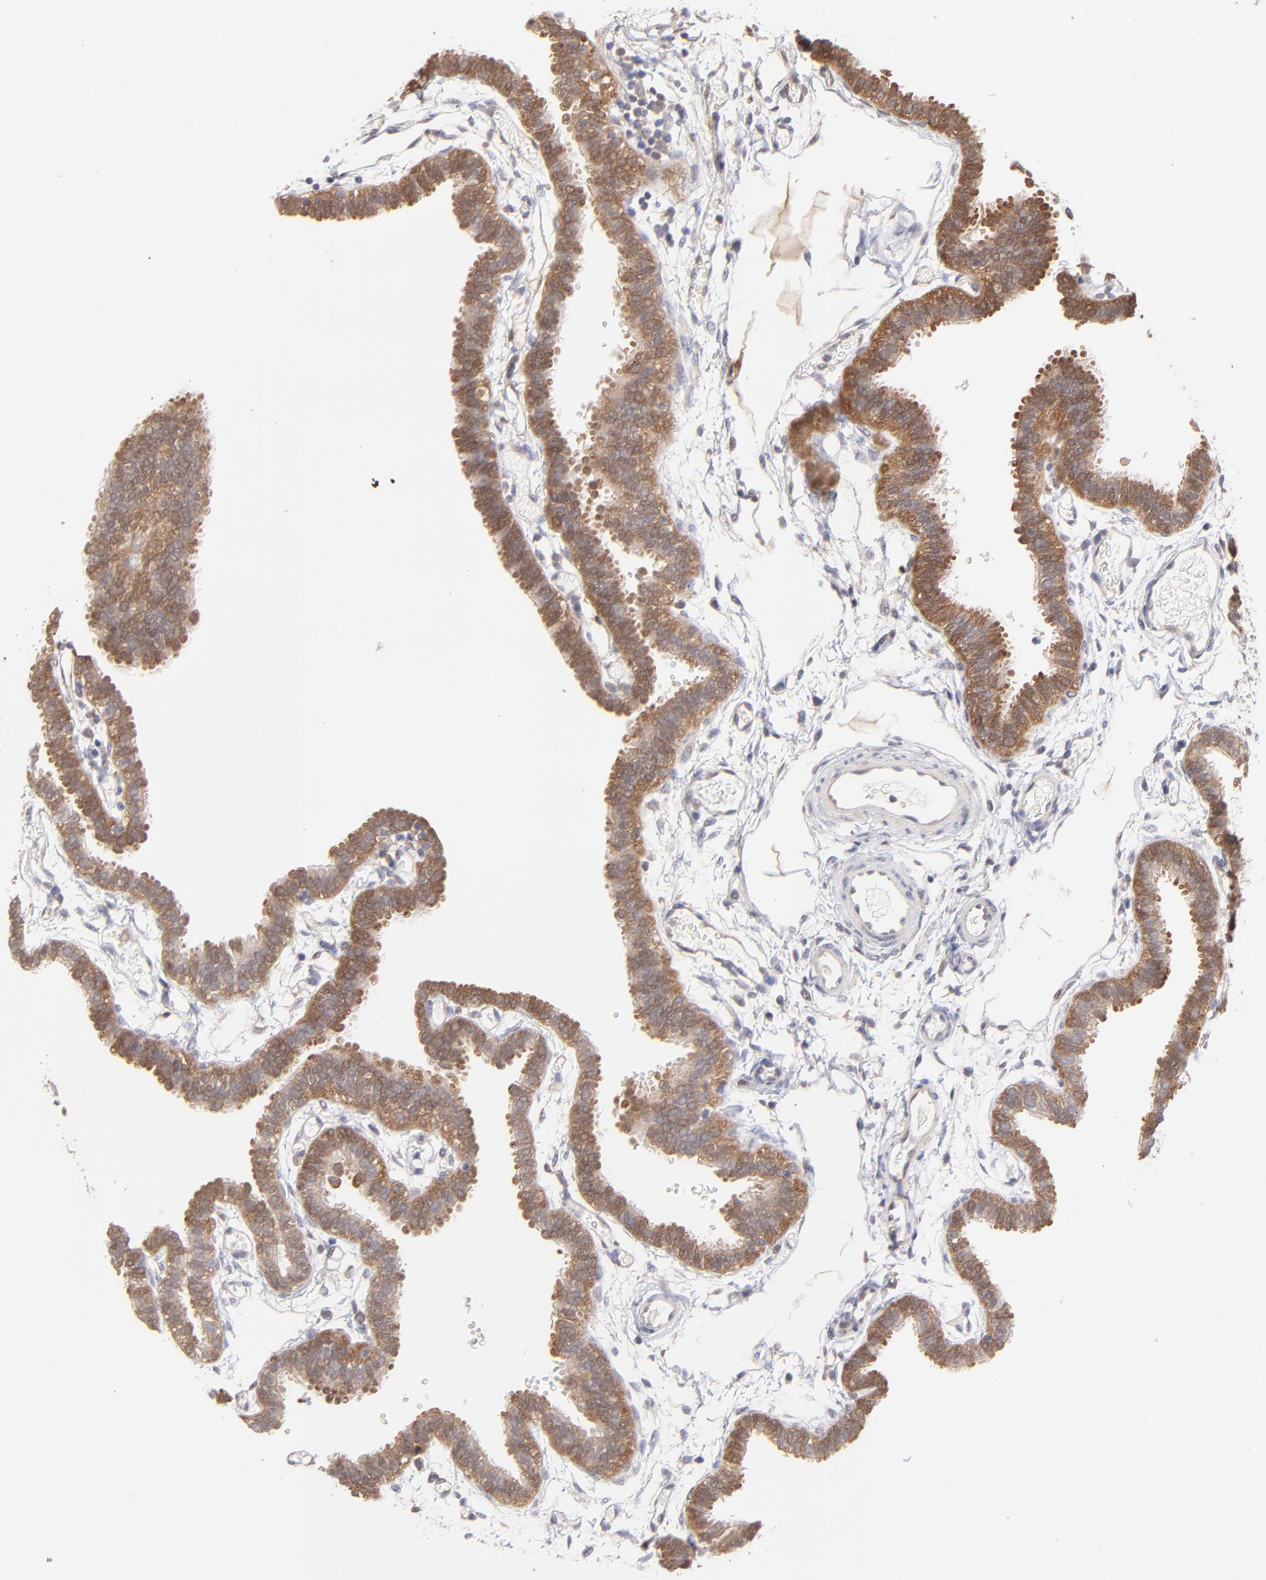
{"staining": {"intensity": "moderate", "quantity": ">75%", "location": "cytoplasmic/membranous"}, "tissue": "fallopian tube", "cell_type": "Glandular cells", "image_type": "normal", "snomed": [{"axis": "morphology", "description": "Normal tissue, NOS"}, {"axis": "topography", "description": "Fallopian tube"}], "caption": "Fallopian tube stained with DAB (3,3'-diaminobenzidine) immunohistochemistry exhibits medium levels of moderate cytoplasmic/membranous staining in approximately >75% of glandular cells. (brown staining indicates protein expression, while blue staining denotes nuclei).", "gene": "GART", "patient": {"sex": "female", "age": 29}}